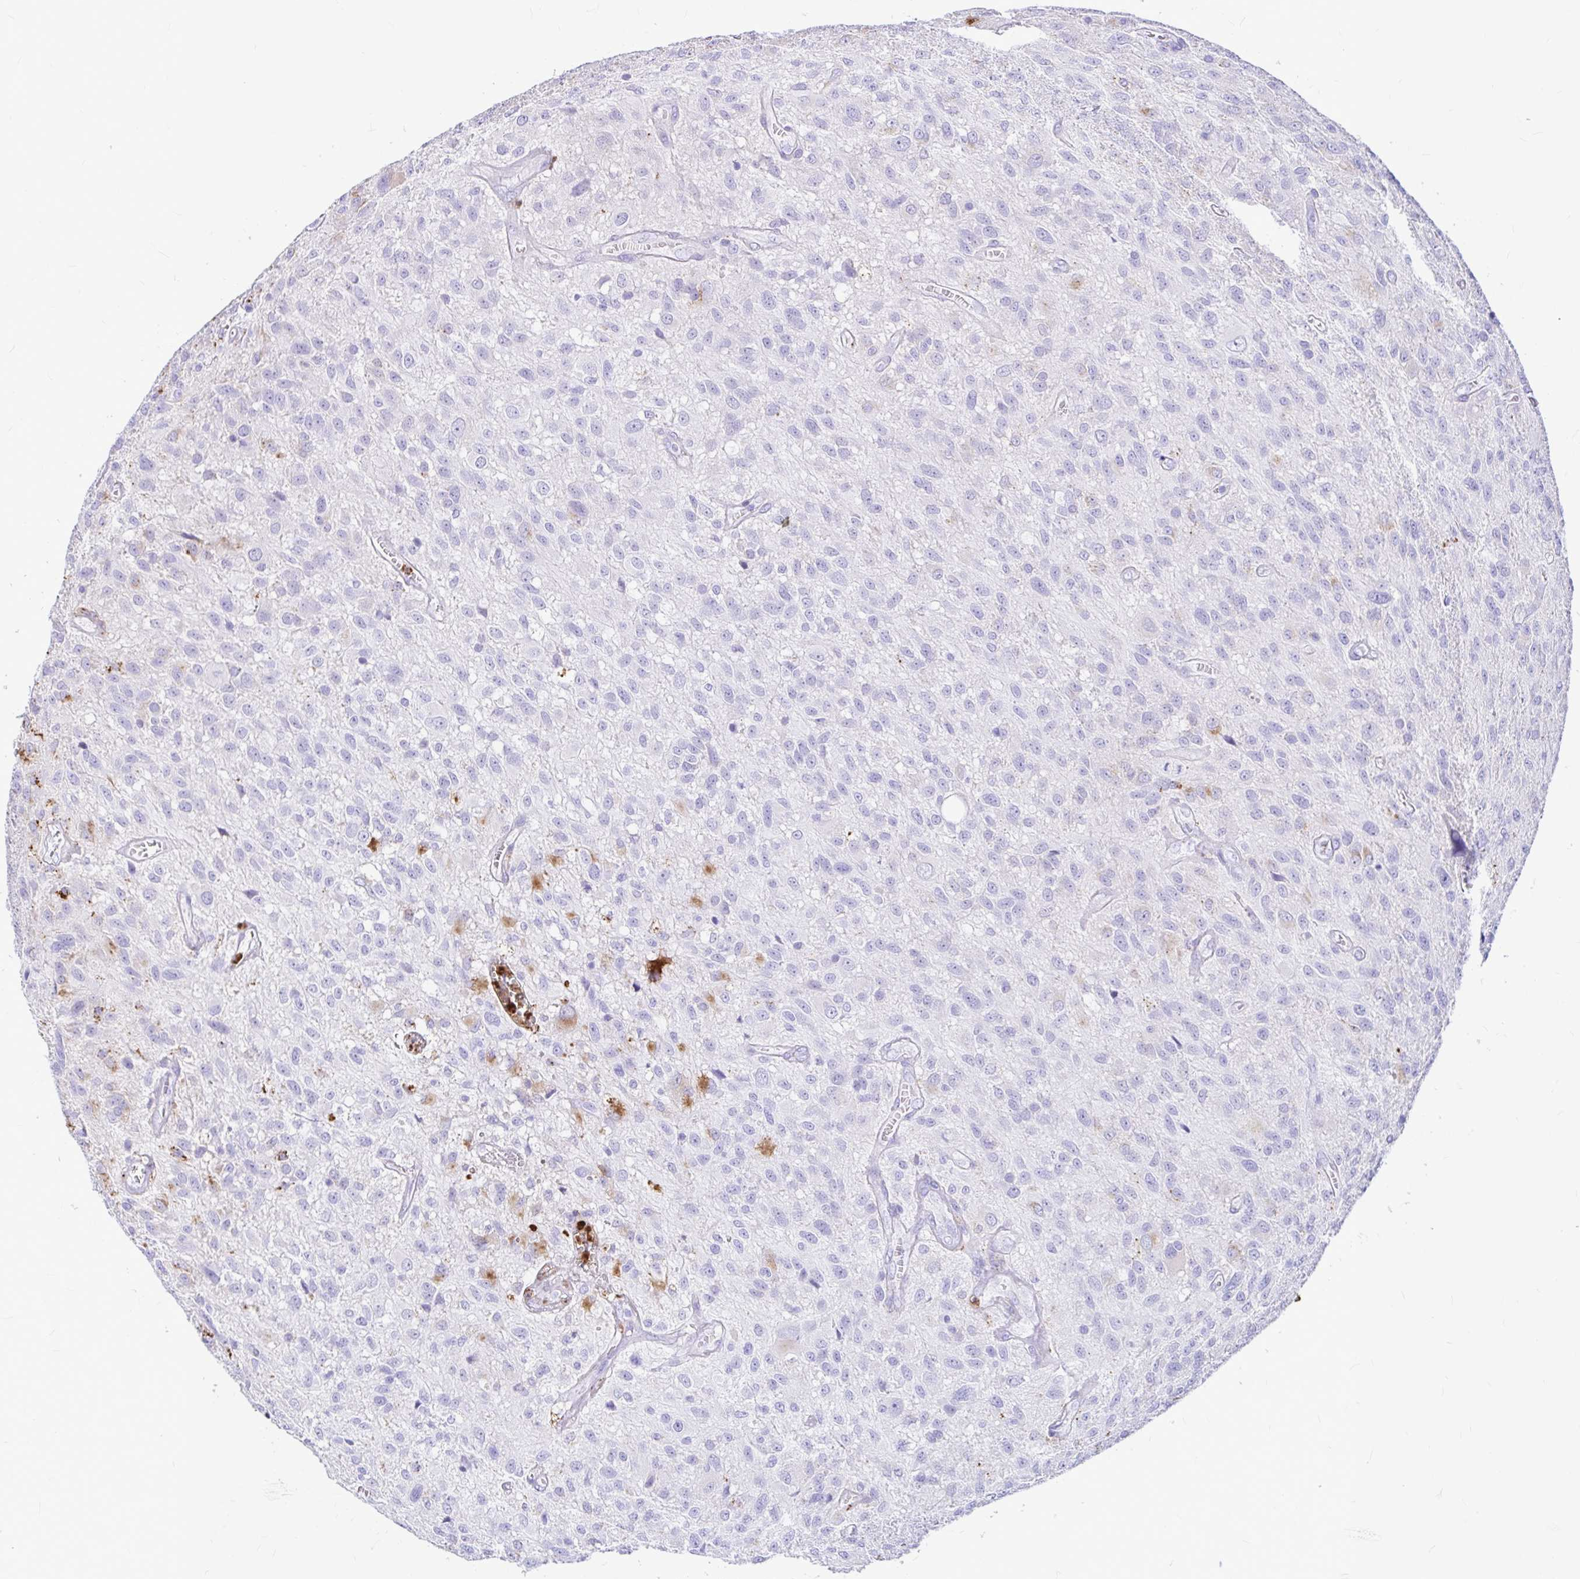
{"staining": {"intensity": "negative", "quantity": "none", "location": "none"}, "tissue": "glioma", "cell_type": "Tumor cells", "image_type": "cancer", "snomed": [{"axis": "morphology", "description": "Glioma, malignant, Low grade"}, {"axis": "topography", "description": "Brain"}], "caption": "Immunohistochemical staining of malignant glioma (low-grade) displays no significant staining in tumor cells.", "gene": "CLEC1B", "patient": {"sex": "male", "age": 66}}